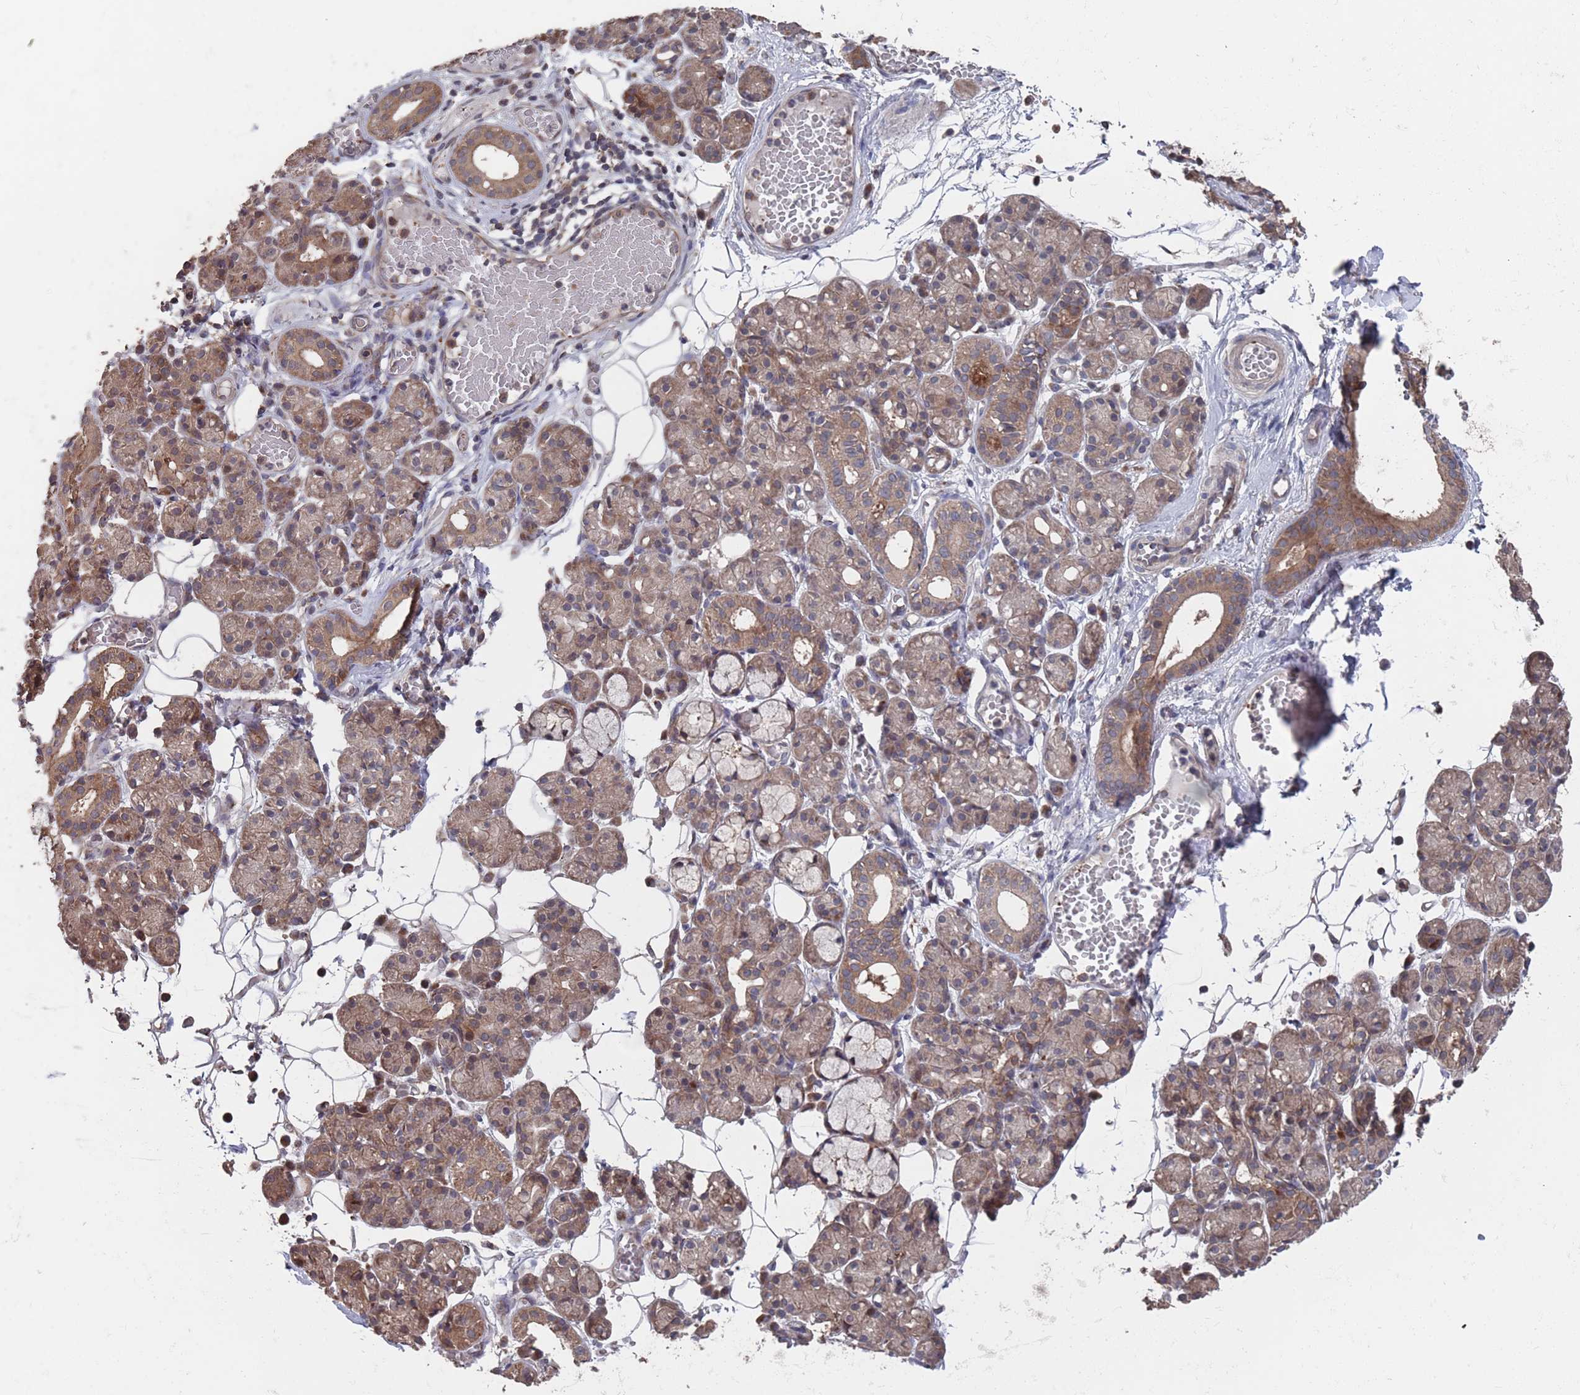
{"staining": {"intensity": "moderate", "quantity": "25%-75%", "location": "cytoplasmic/membranous"}, "tissue": "salivary gland", "cell_type": "Glandular cells", "image_type": "normal", "snomed": [{"axis": "morphology", "description": "Normal tissue, NOS"}, {"axis": "topography", "description": "Salivary gland"}], "caption": "Salivary gland stained with immunohistochemistry (IHC) exhibits moderate cytoplasmic/membranous expression in about 25%-75% of glandular cells. (Brightfield microscopy of DAB IHC at high magnification).", "gene": "UNC45A", "patient": {"sex": "male", "age": 63}}